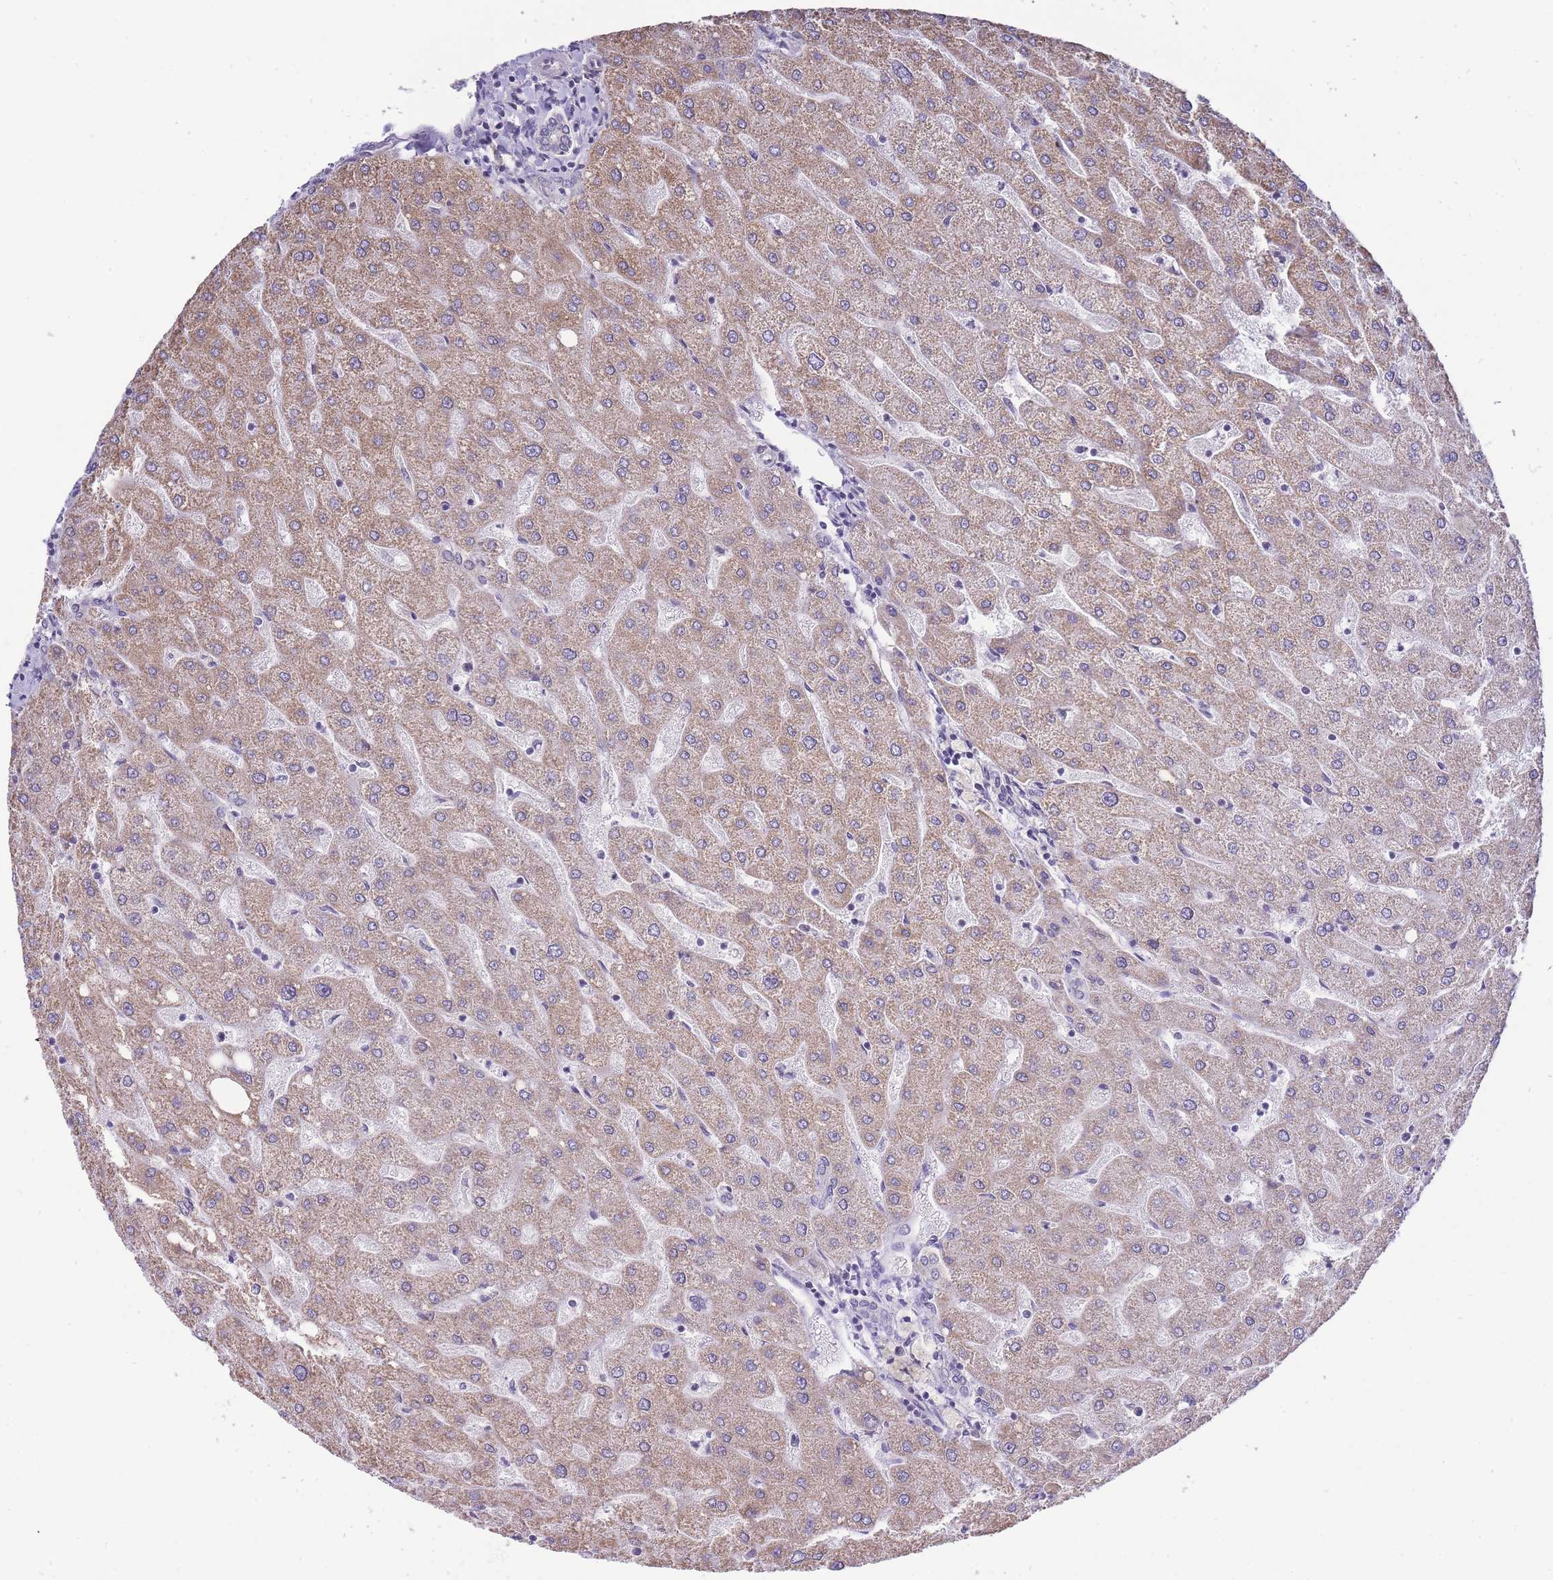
{"staining": {"intensity": "negative", "quantity": "none", "location": "none"}, "tissue": "liver", "cell_type": "Cholangiocytes", "image_type": "normal", "snomed": [{"axis": "morphology", "description": "Normal tissue, NOS"}, {"axis": "topography", "description": "Liver"}], "caption": "A histopathology image of human liver is negative for staining in cholangiocytes.", "gene": "C19orf25", "patient": {"sex": "male", "age": 67}}